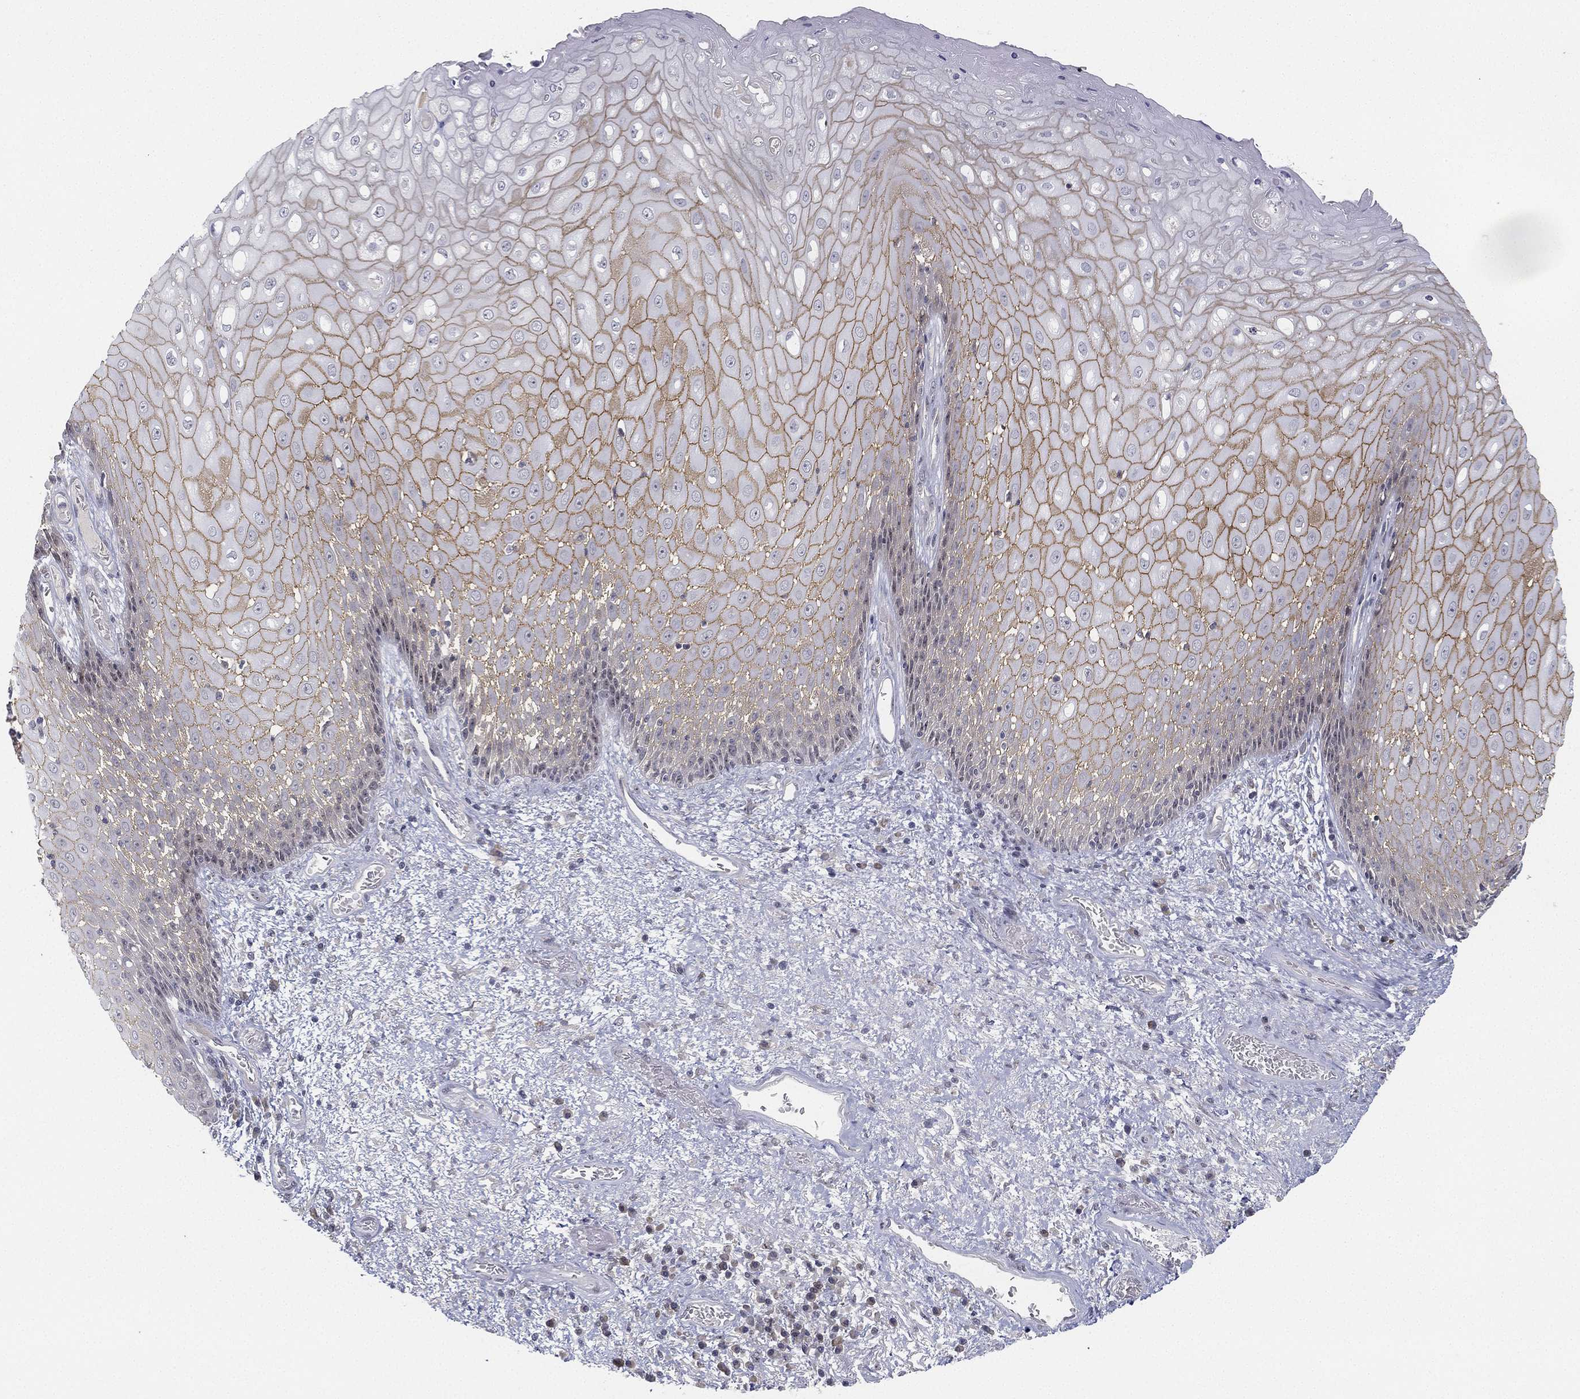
{"staining": {"intensity": "moderate", "quantity": "25%-75%", "location": "cytoplasmic/membranous"}, "tissue": "skin", "cell_type": "Epidermal cells", "image_type": "normal", "snomed": [{"axis": "morphology", "description": "Normal tissue, NOS"}, {"axis": "morphology", "description": "Adenocarcinoma, NOS"}, {"axis": "topography", "description": "Rectum"}, {"axis": "topography", "description": "Anal"}], "caption": "DAB (3,3'-diaminobenzidine) immunohistochemical staining of benign skin demonstrates moderate cytoplasmic/membranous protein expression in about 25%-75% of epidermal cells. (brown staining indicates protein expression, while blue staining denotes nuclei).", "gene": "MS4A8", "patient": {"sex": "female", "age": 68}}